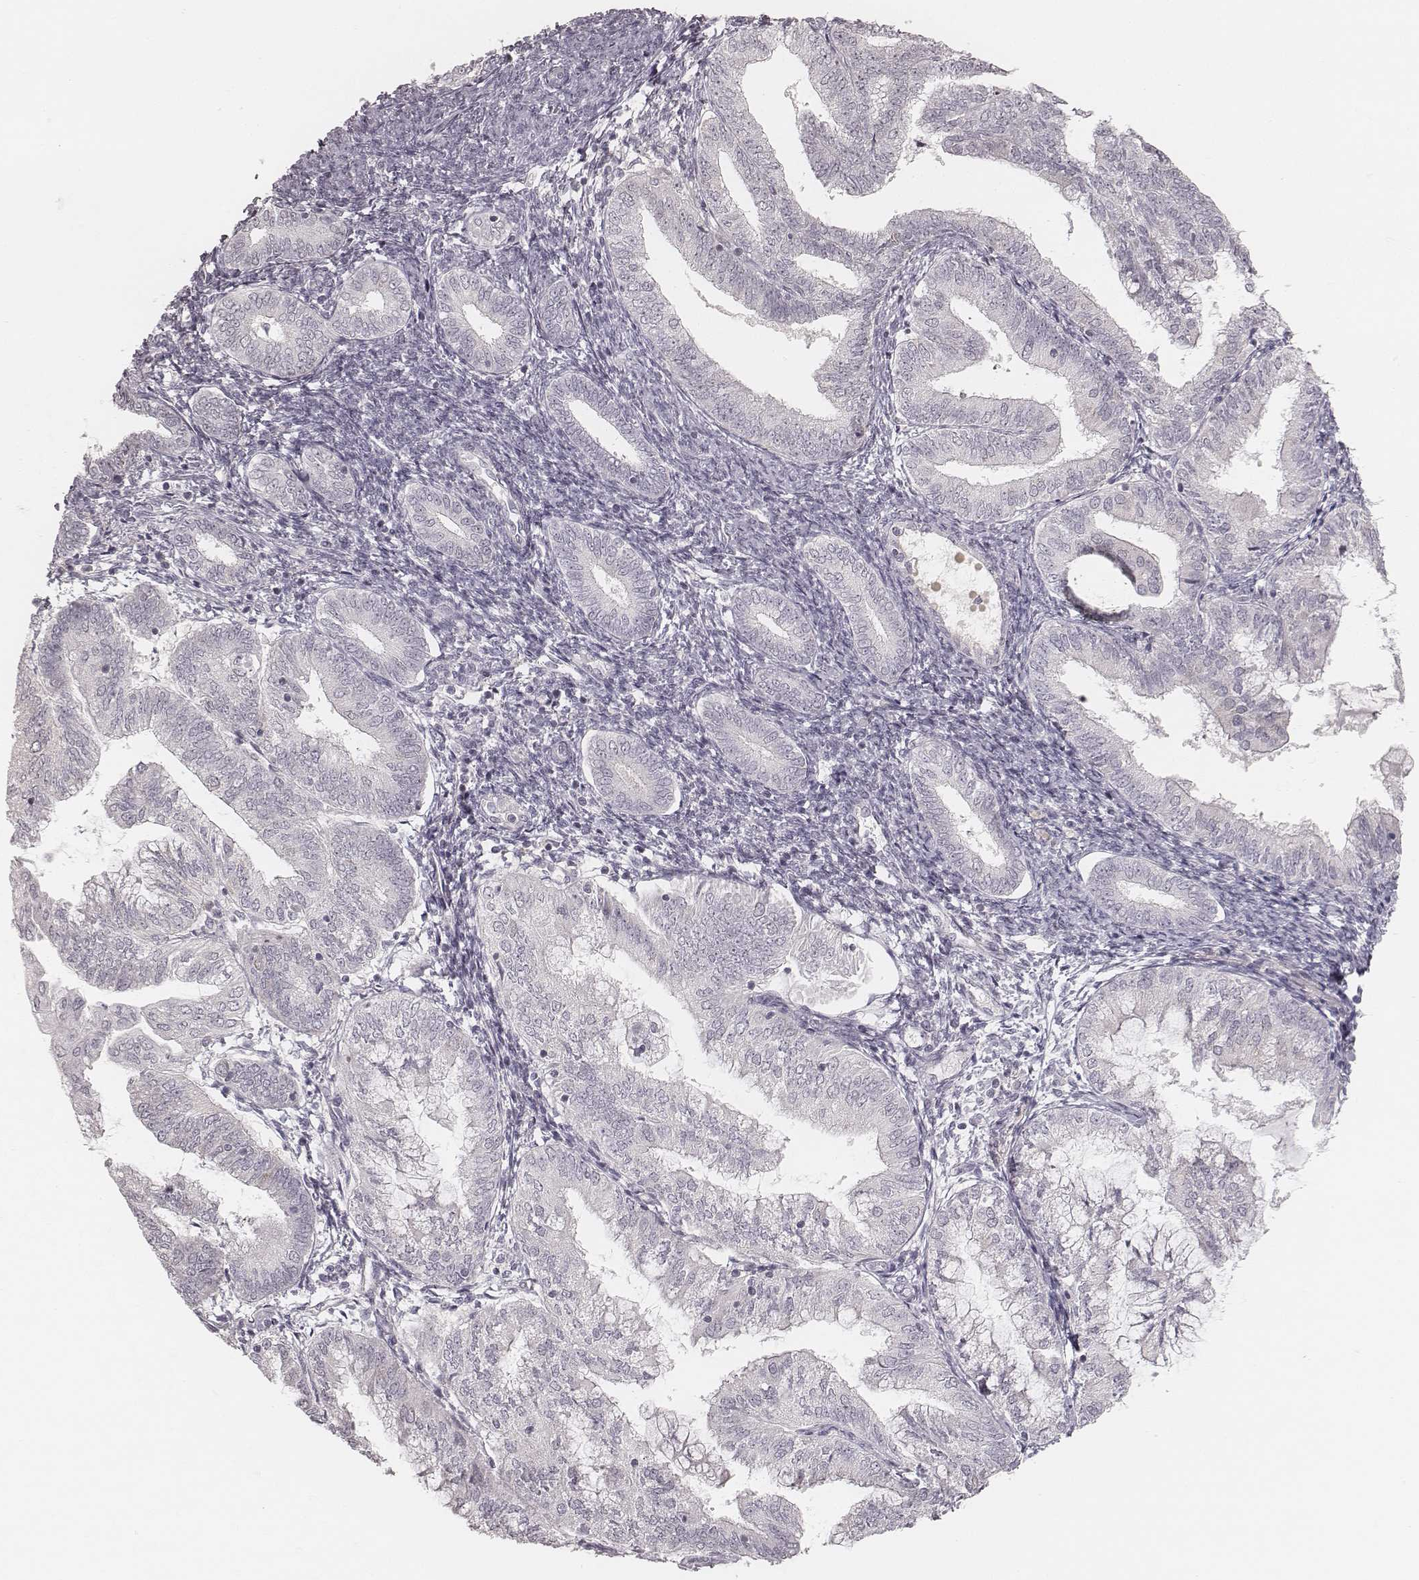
{"staining": {"intensity": "negative", "quantity": "none", "location": "none"}, "tissue": "endometrial cancer", "cell_type": "Tumor cells", "image_type": "cancer", "snomed": [{"axis": "morphology", "description": "Adenocarcinoma, NOS"}, {"axis": "topography", "description": "Endometrium"}], "caption": "There is no significant expression in tumor cells of adenocarcinoma (endometrial).", "gene": "ACACB", "patient": {"sex": "female", "age": 55}}